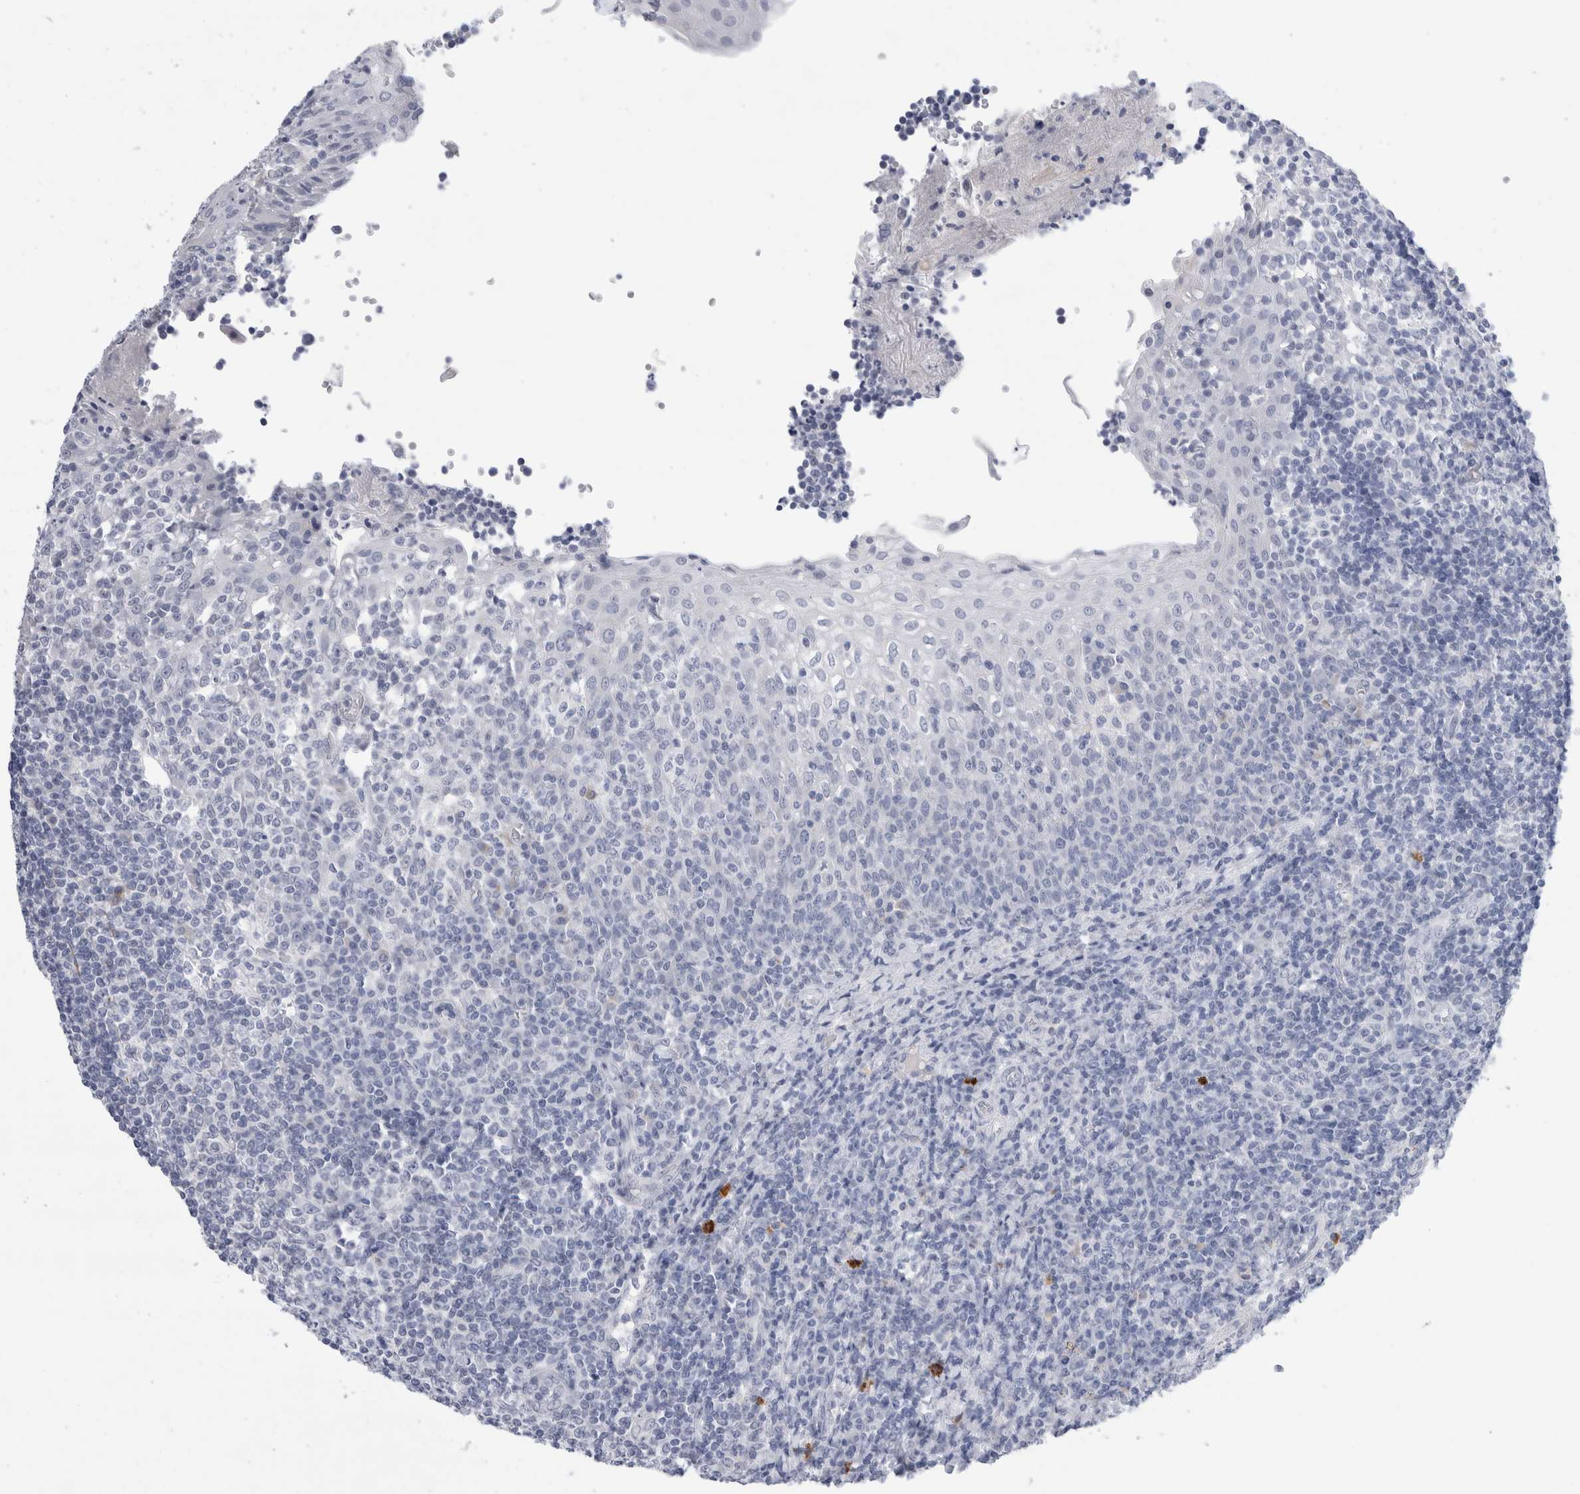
{"staining": {"intensity": "negative", "quantity": "none", "location": "none"}, "tissue": "tonsil", "cell_type": "Germinal center cells", "image_type": "normal", "snomed": [{"axis": "morphology", "description": "Normal tissue, NOS"}, {"axis": "topography", "description": "Tonsil"}], "caption": "A micrograph of tonsil stained for a protein exhibits no brown staining in germinal center cells.", "gene": "SLC22A12", "patient": {"sex": "female", "age": 19}}